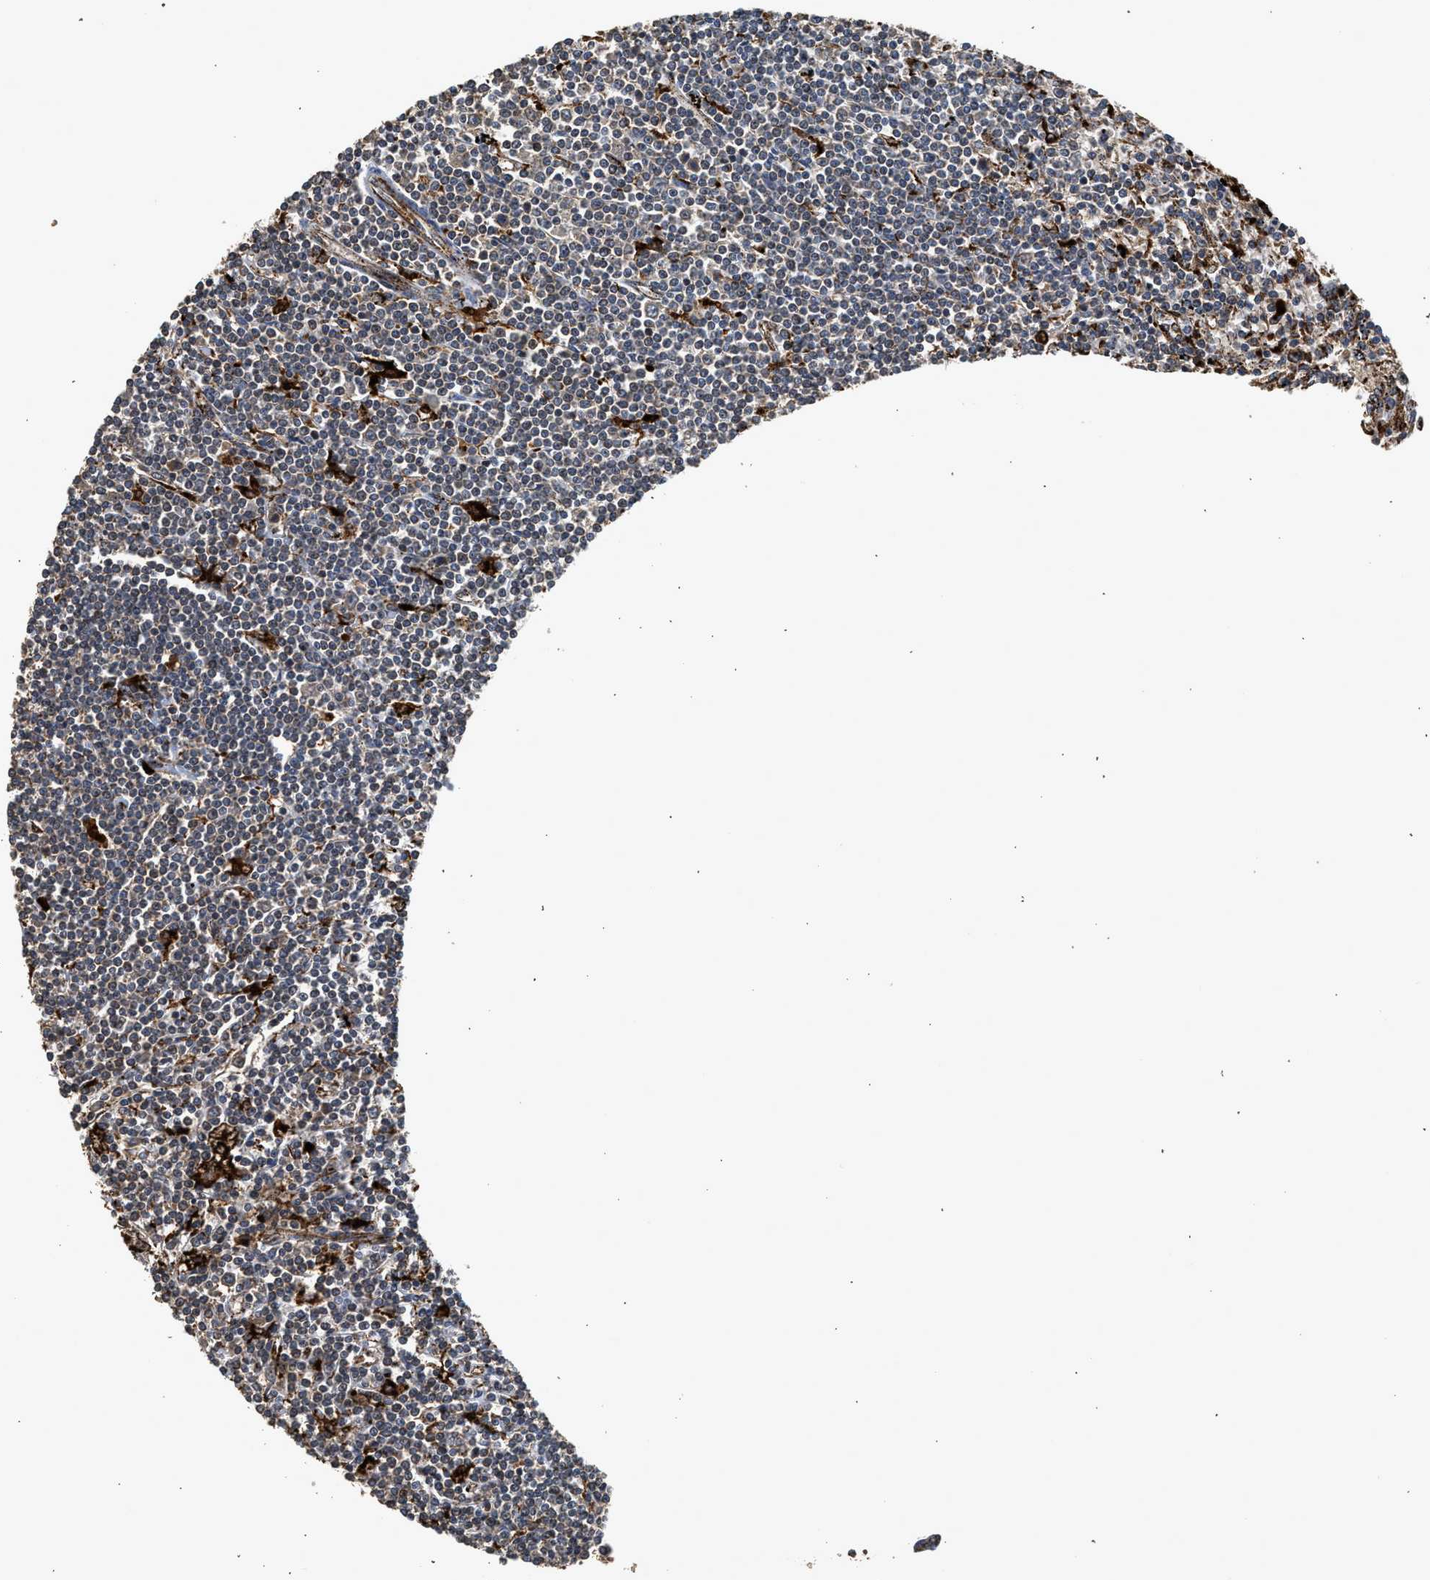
{"staining": {"intensity": "weak", "quantity": "<25%", "location": "cytoplasmic/membranous"}, "tissue": "lymphoma", "cell_type": "Tumor cells", "image_type": "cancer", "snomed": [{"axis": "morphology", "description": "Malignant lymphoma, non-Hodgkin's type, Low grade"}, {"axis": "topography", "description": "Spleen"}], "caption": "Immunohistochemistry photomicrograph of human malignant lymphoma, non-Hodgkin's type (low-grade) stained for a protein (brown), which exhibits no positivity in tumor cells. The staining was performed using DAB (3,3'-diaminobenzidine) to visualize the protein expression in brown, while the nuclei were stained in blue with hematoxylin (Magnification: 20x).", "gene": "CTSV", "patient": {"sex": "male", "age": 76}}